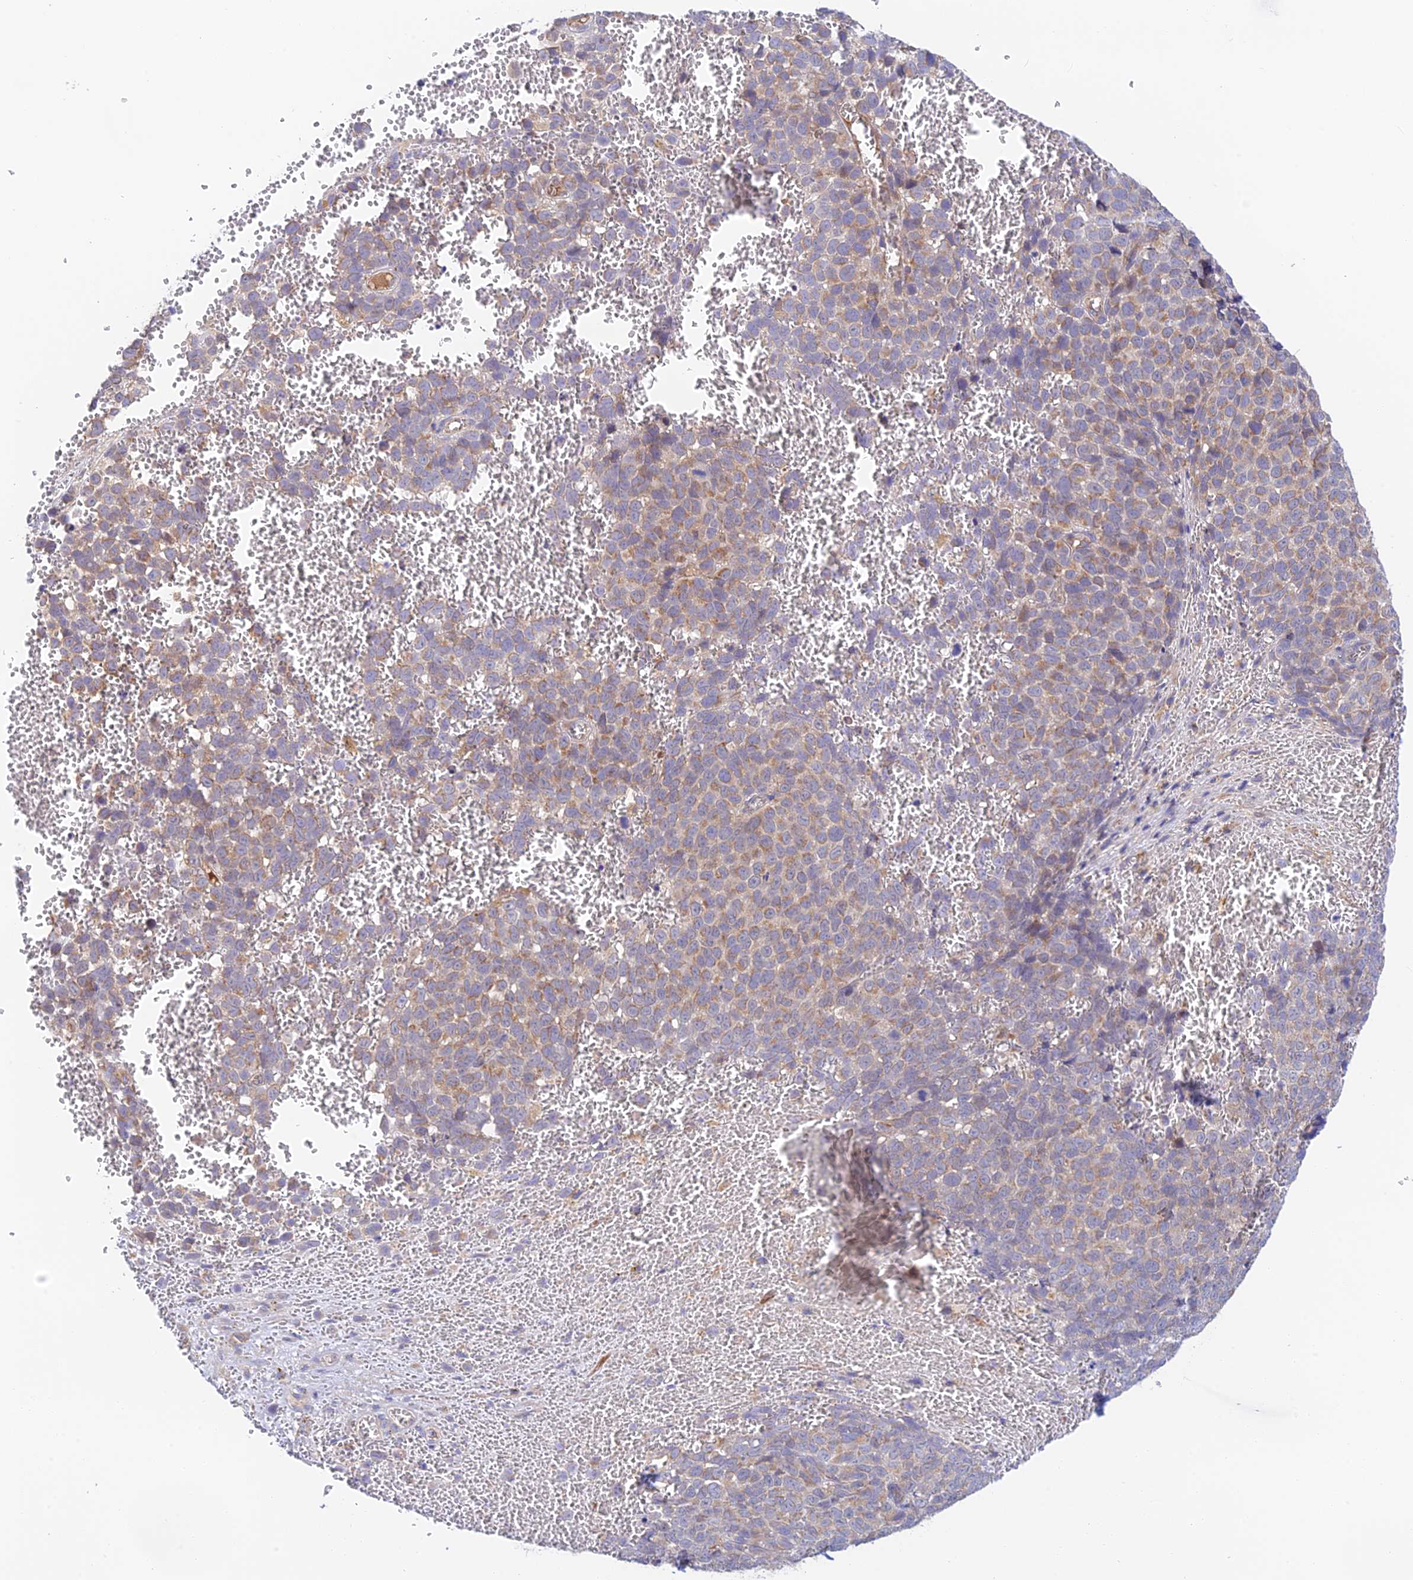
{"staining": {"intensity": "weak", "quantity": "25%-75%", "location": "cytoplasmic/membranous"}, "tissue": "melanoma", "cell_type": "Tumor cells", "image_type": "cancer", "snomed": [{"axis": "morphology", "description": "Malignant melanoma, NOS"}, {"axis": "topography", "description": "Nose, NOS"}], "caption": "Immunohistochemistry (IHC) of human melanoma displays low levels of weak cytoplasmic/membranous staining in approximately 25%-75% of tumor cells.", "gene": "RANBP6", "patient": {"sex": "female", "age": 48}}